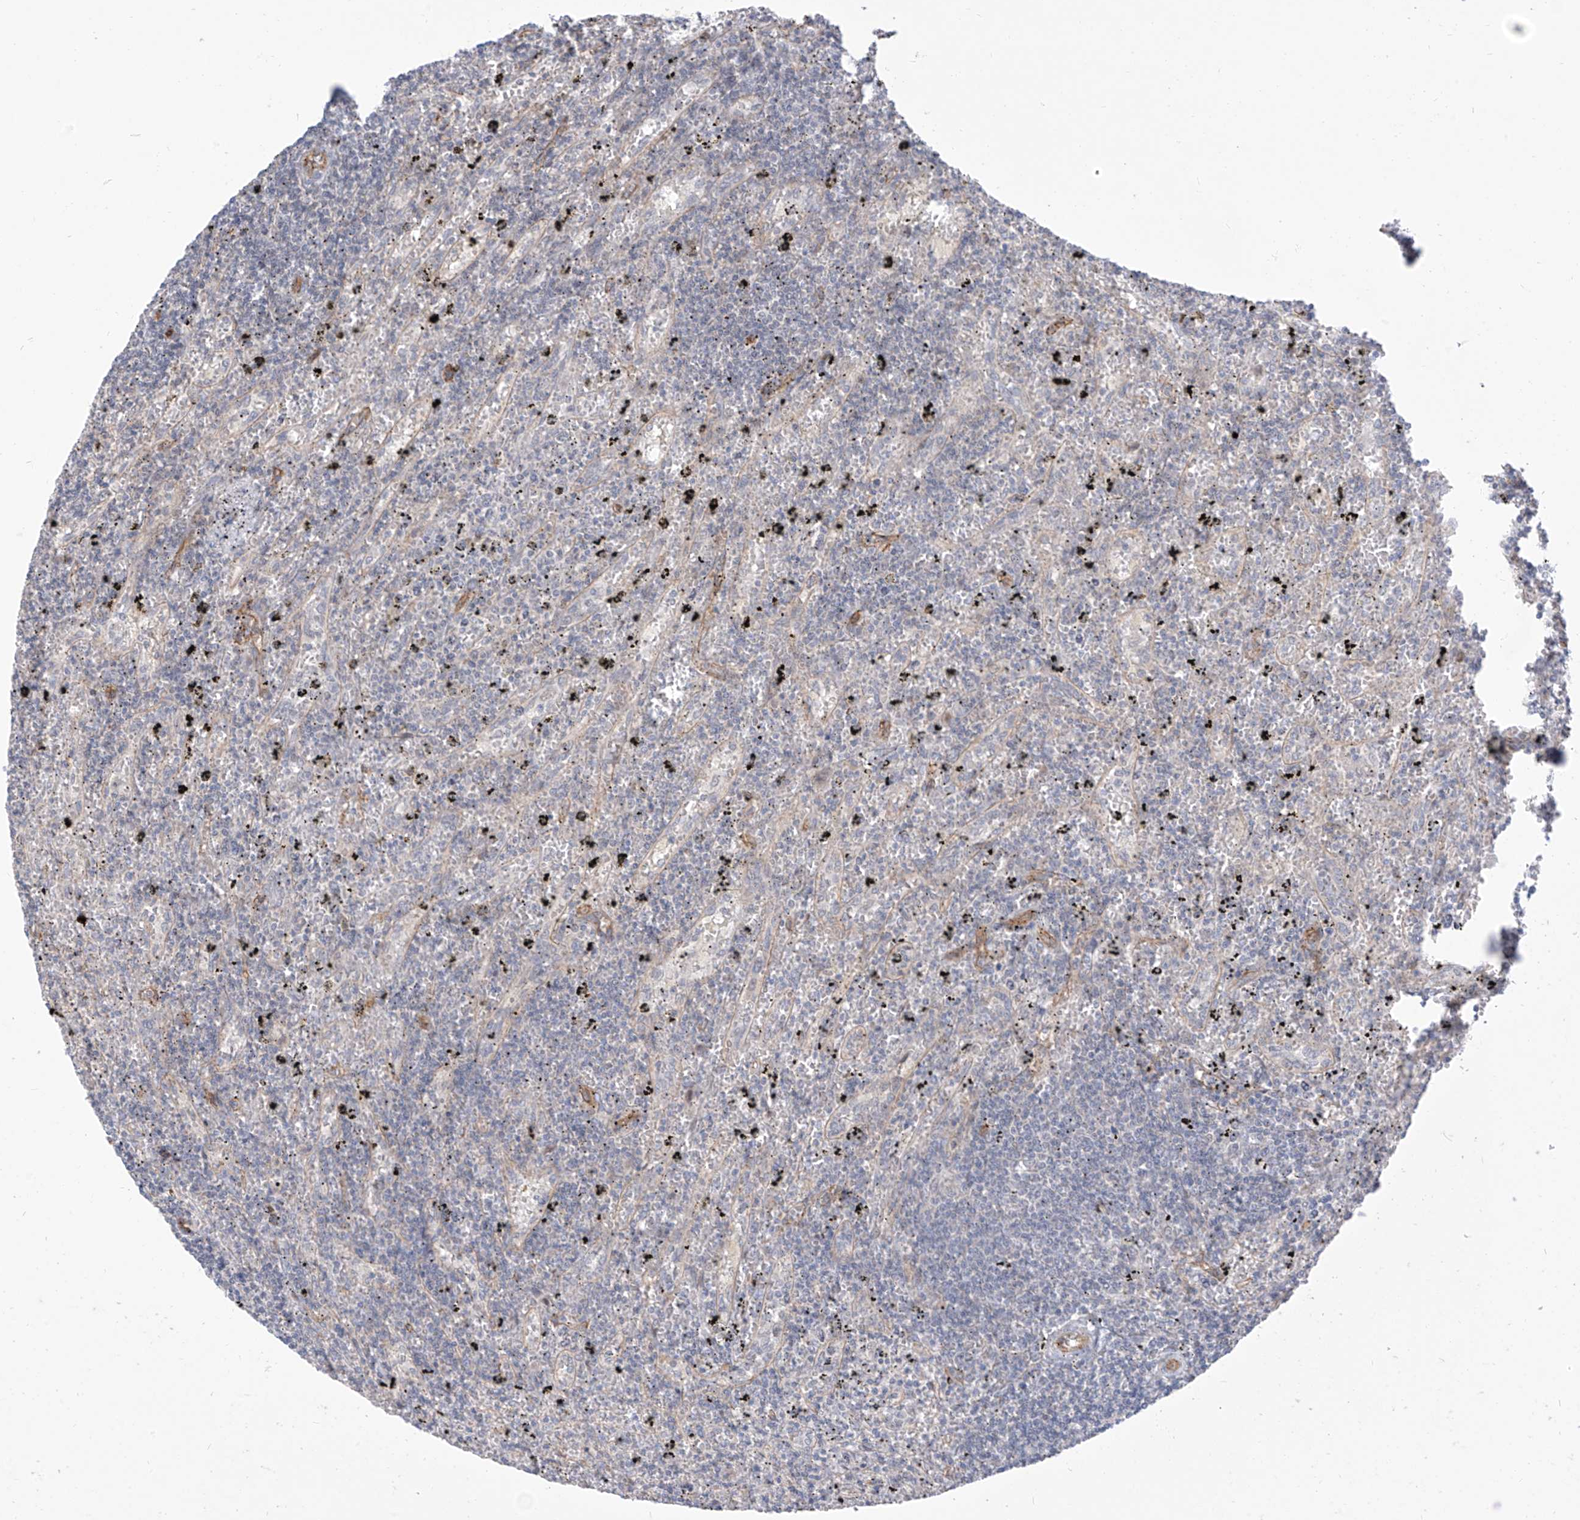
{"staining": {"intensity": "negative", "quantity": "none", "location": "none"}, "tissue": "lymphoma", "cell_type": "Tumor cells", "image_type": "cancer", "snomed": [{"axis": "morphology", "description": "Malignant lymphoma, non-Hodgkin's type, Low grade"}, {"axis": "topography", "description": "Spleen"}], "caption": "The photomicrograph demonstrates no staining of tumor cells in malignant lymphoma, non-Hodgkin's type (low-grade). (Stains: DAB immunohistochemistry (IHC) with hematoxylin counter stain, Microscopy: brightfield microscopy at high magnification).", "gene": "EPHX4", "patient": {"sex": "male", "age": 76}}